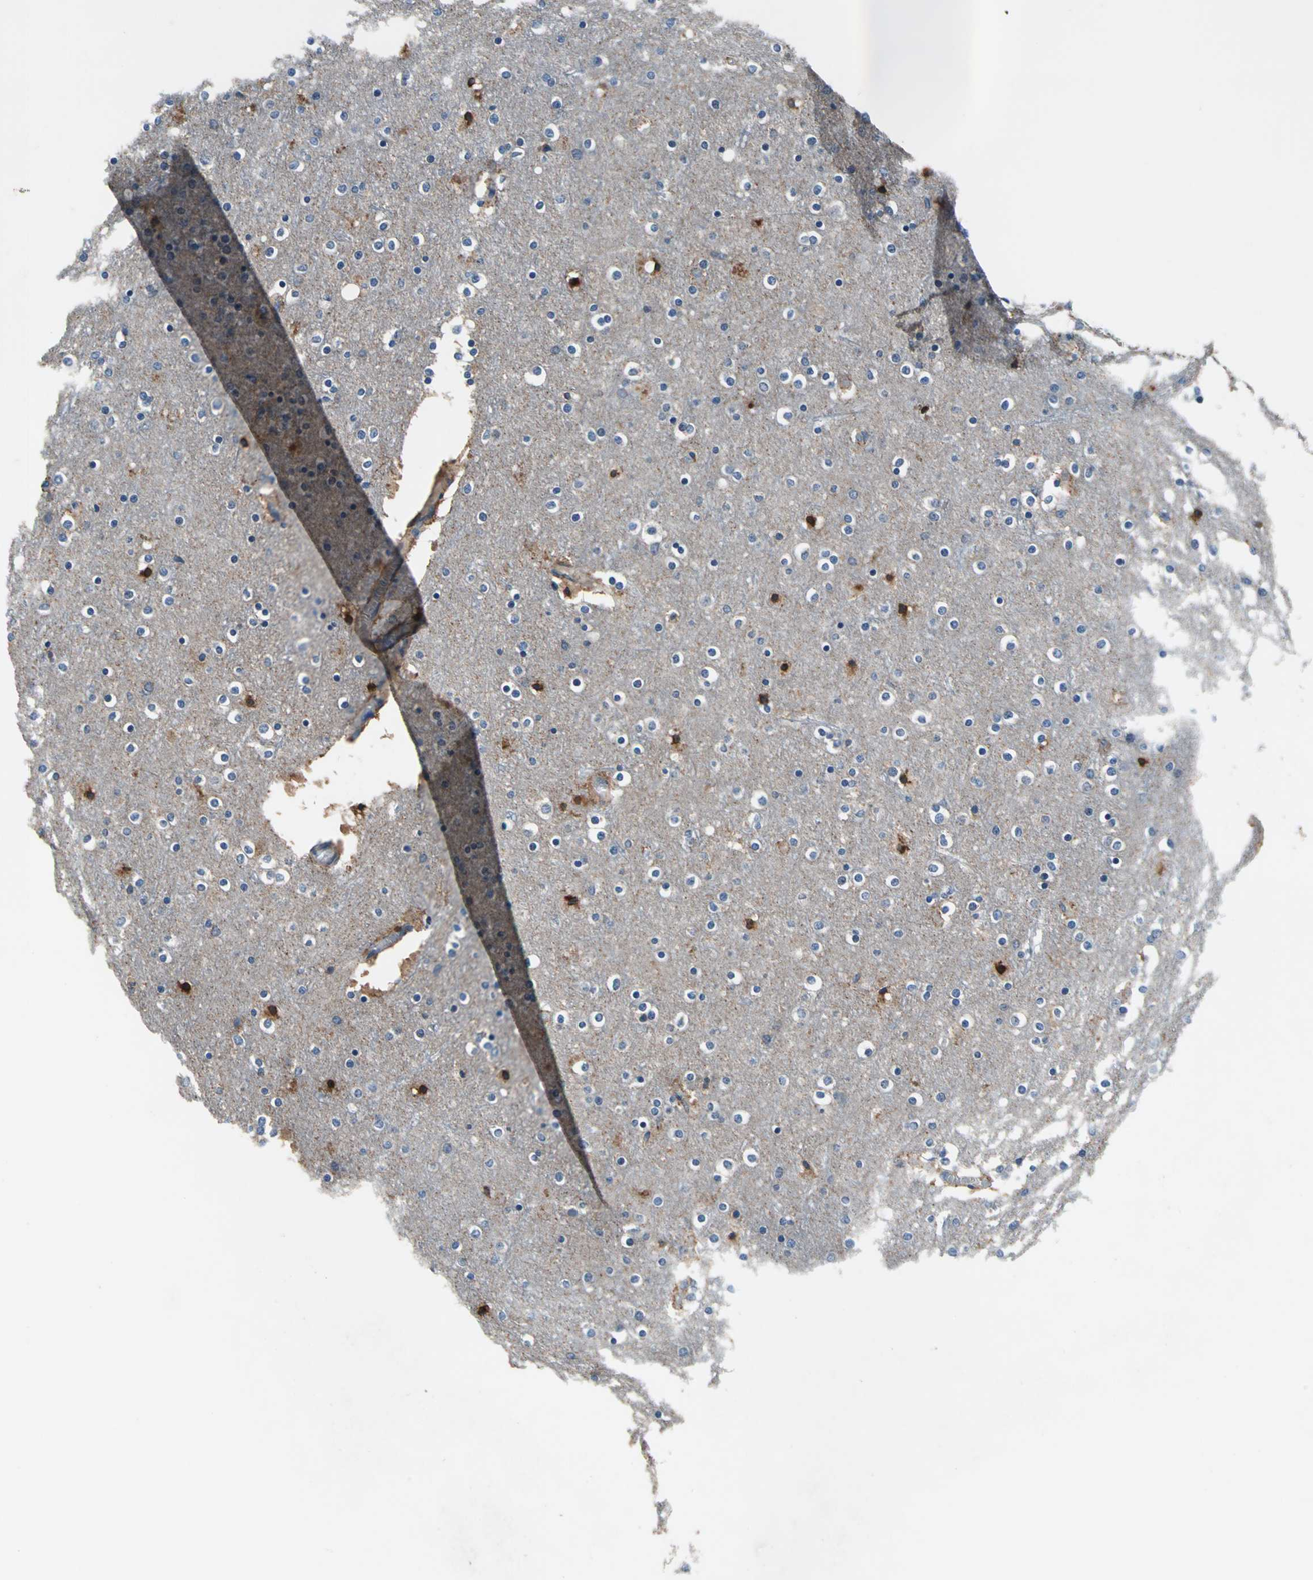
{"staining": {"intensity": "negative", "quantity": "none", "location": "none"}, "tissue": "cerebral cortex", "cell_type": "Endothelial cells", "image_type": "normal", "snomed": [{"axis": "morphology", "description": "Normal tissue, NOS"}, {"axis": "topography", "description": "Cerebral cortex"}], "caption": "This micrograph is of unremarkable cerebral cortex stained with immunohistochemistry to label a protein in brown with the nuclei are counter-stained blue. There is no expression in endothelial cells.", "gene": "PRKCA", "patient": {"sex": "female", "age": 54}}